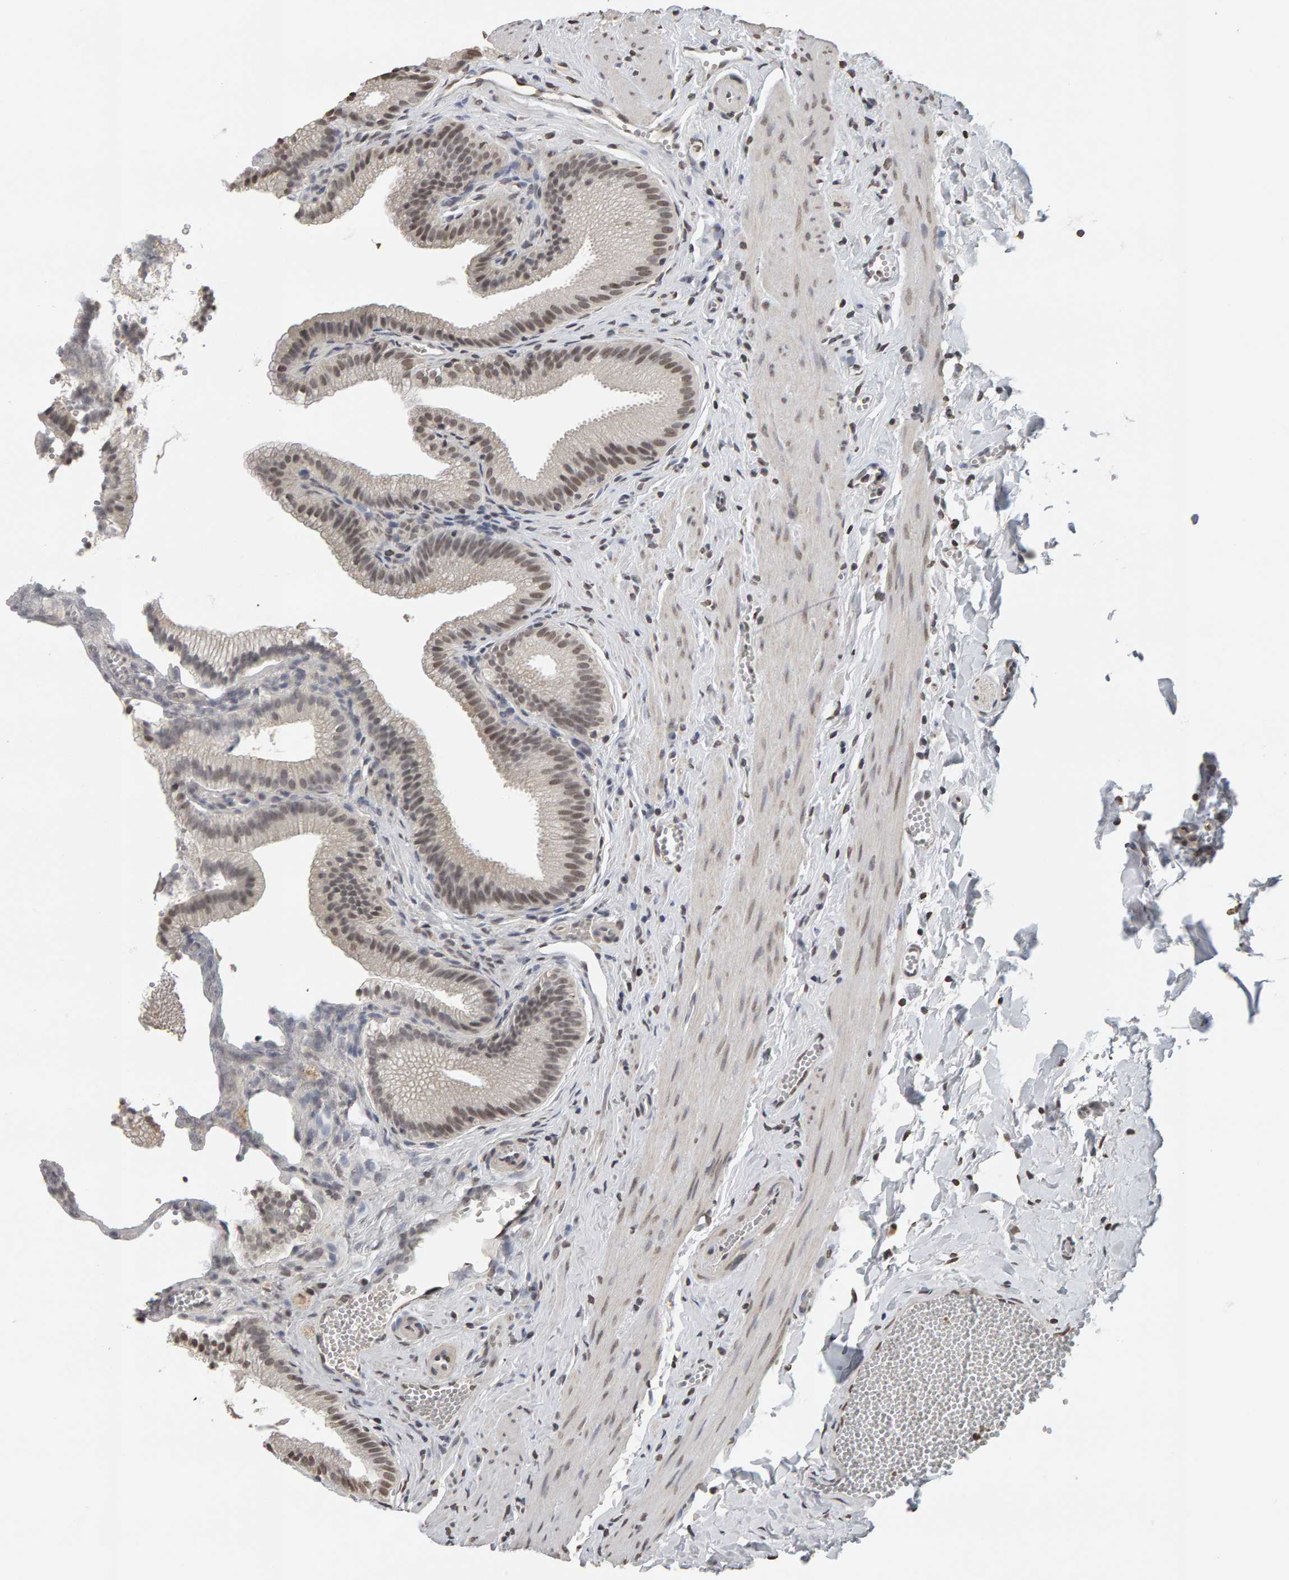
{"staining": {"intensity": "moderate", "quantity": "25%-75%", "location": "nuclear"}, "tissue": "gallbladder", "cell_type": "Glandular cells", "image_type": "normal", "snomed": [{"axis": "morphology", "description": "Normal tissue, NOS"}, {"axis": "topography", "description": "Gallbladder"}], "caption": "An image showing moderate nuclear staining in about 25%-75% of glandular cells in benign gallbladder, as visualized by brown immunohistochemical staining.", "gene": "AFF4", "patient": {"sex": "male", "age": 38}}